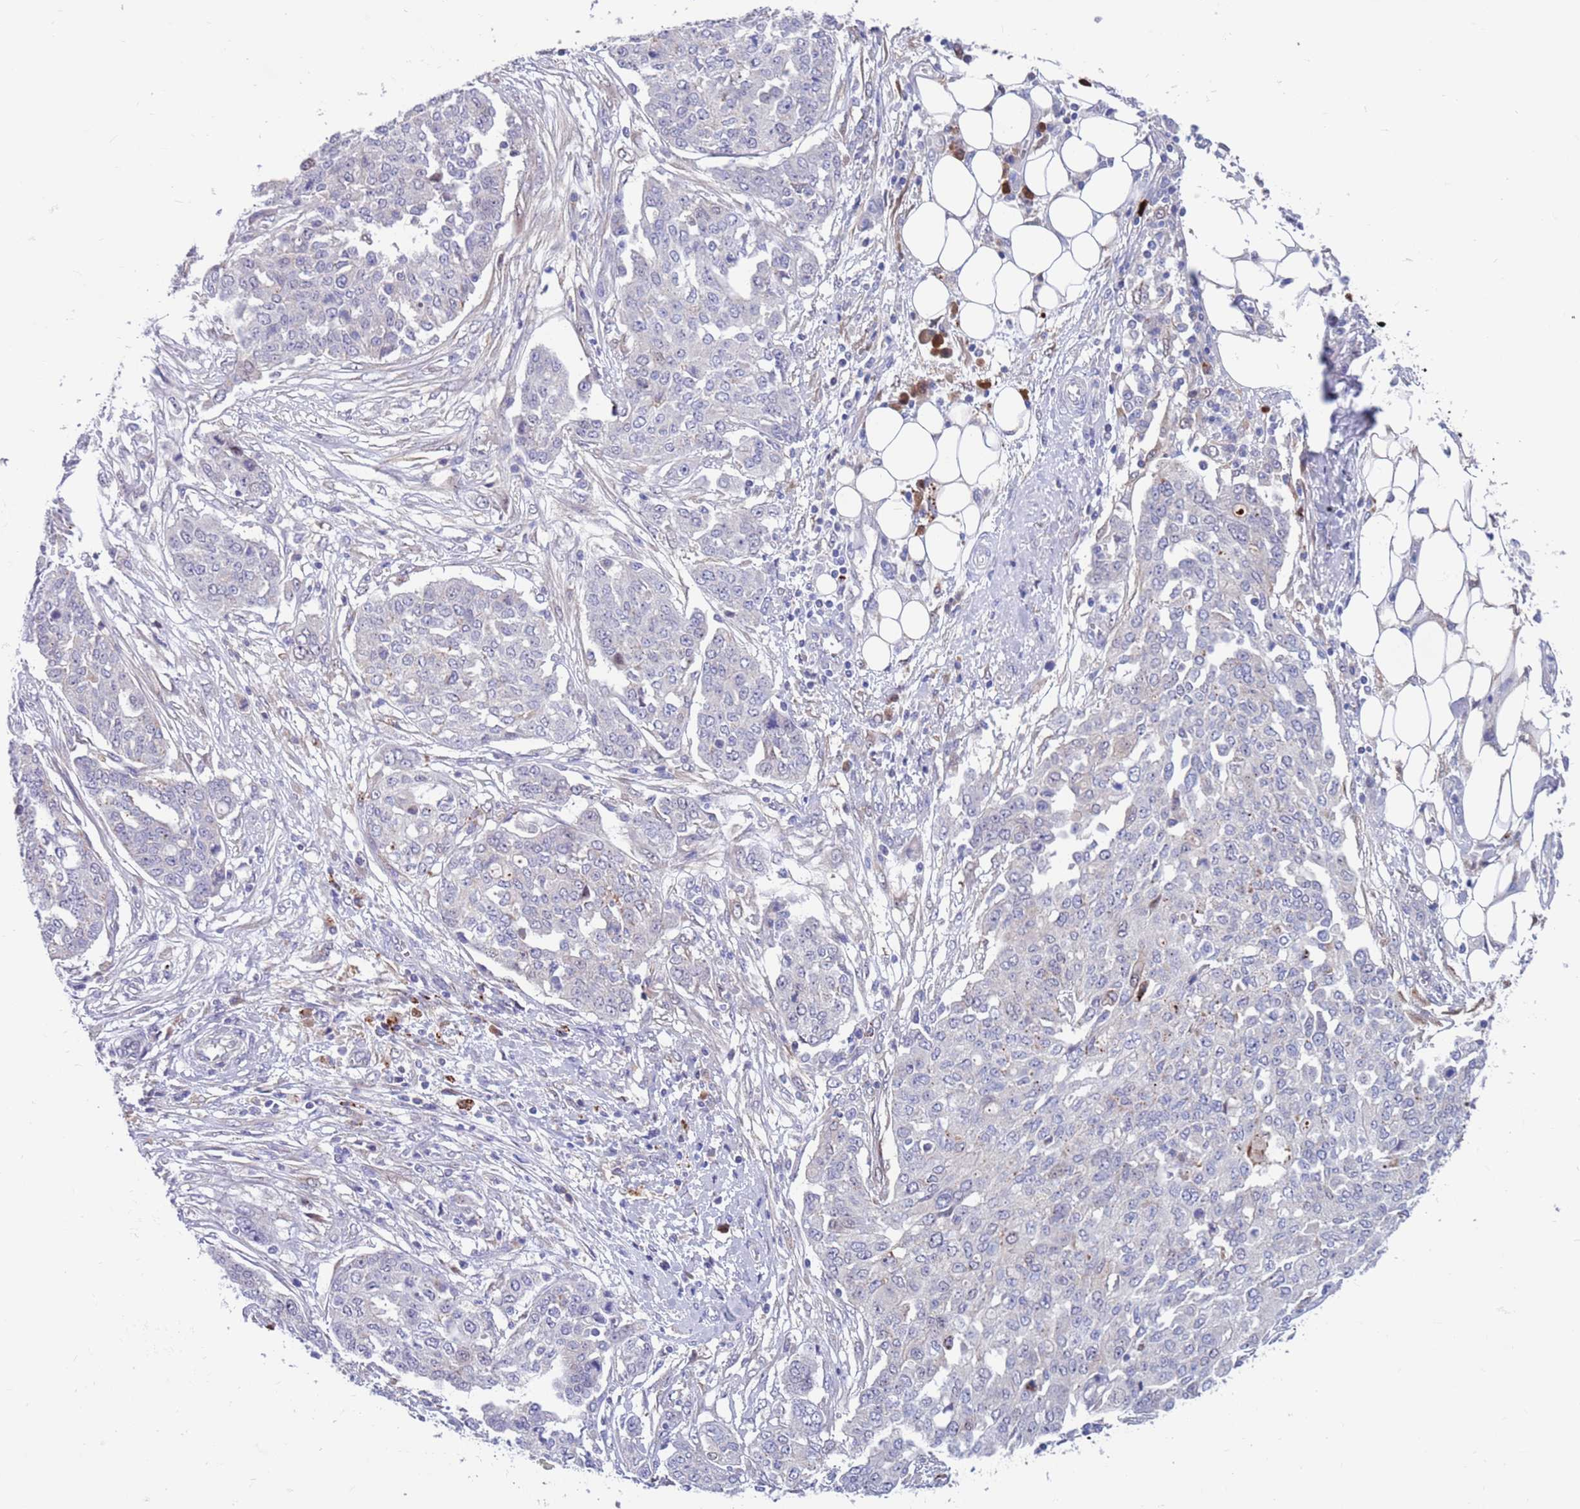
{"staining": {"intensity": "negative", "quantity": "none", "location": "none"}, "tissue": "ovarian cancer", "cell_type": "Tumor cells", "image_type": "cancer", "snomed": [{"axis": "morphology", "description": "Cystadenocarcinoma, serous, NOS"}, {"axis": "topography", "description": "Soft tissue"}, {"axis": "topography", "description": "Ovary"}], "caption": "The image shows no staining of tumor cells in ovarian cancer (serous cystadenocarcinoma).", "gene": "KLHL29", "patient": {"sex": "female", "age": 57}}